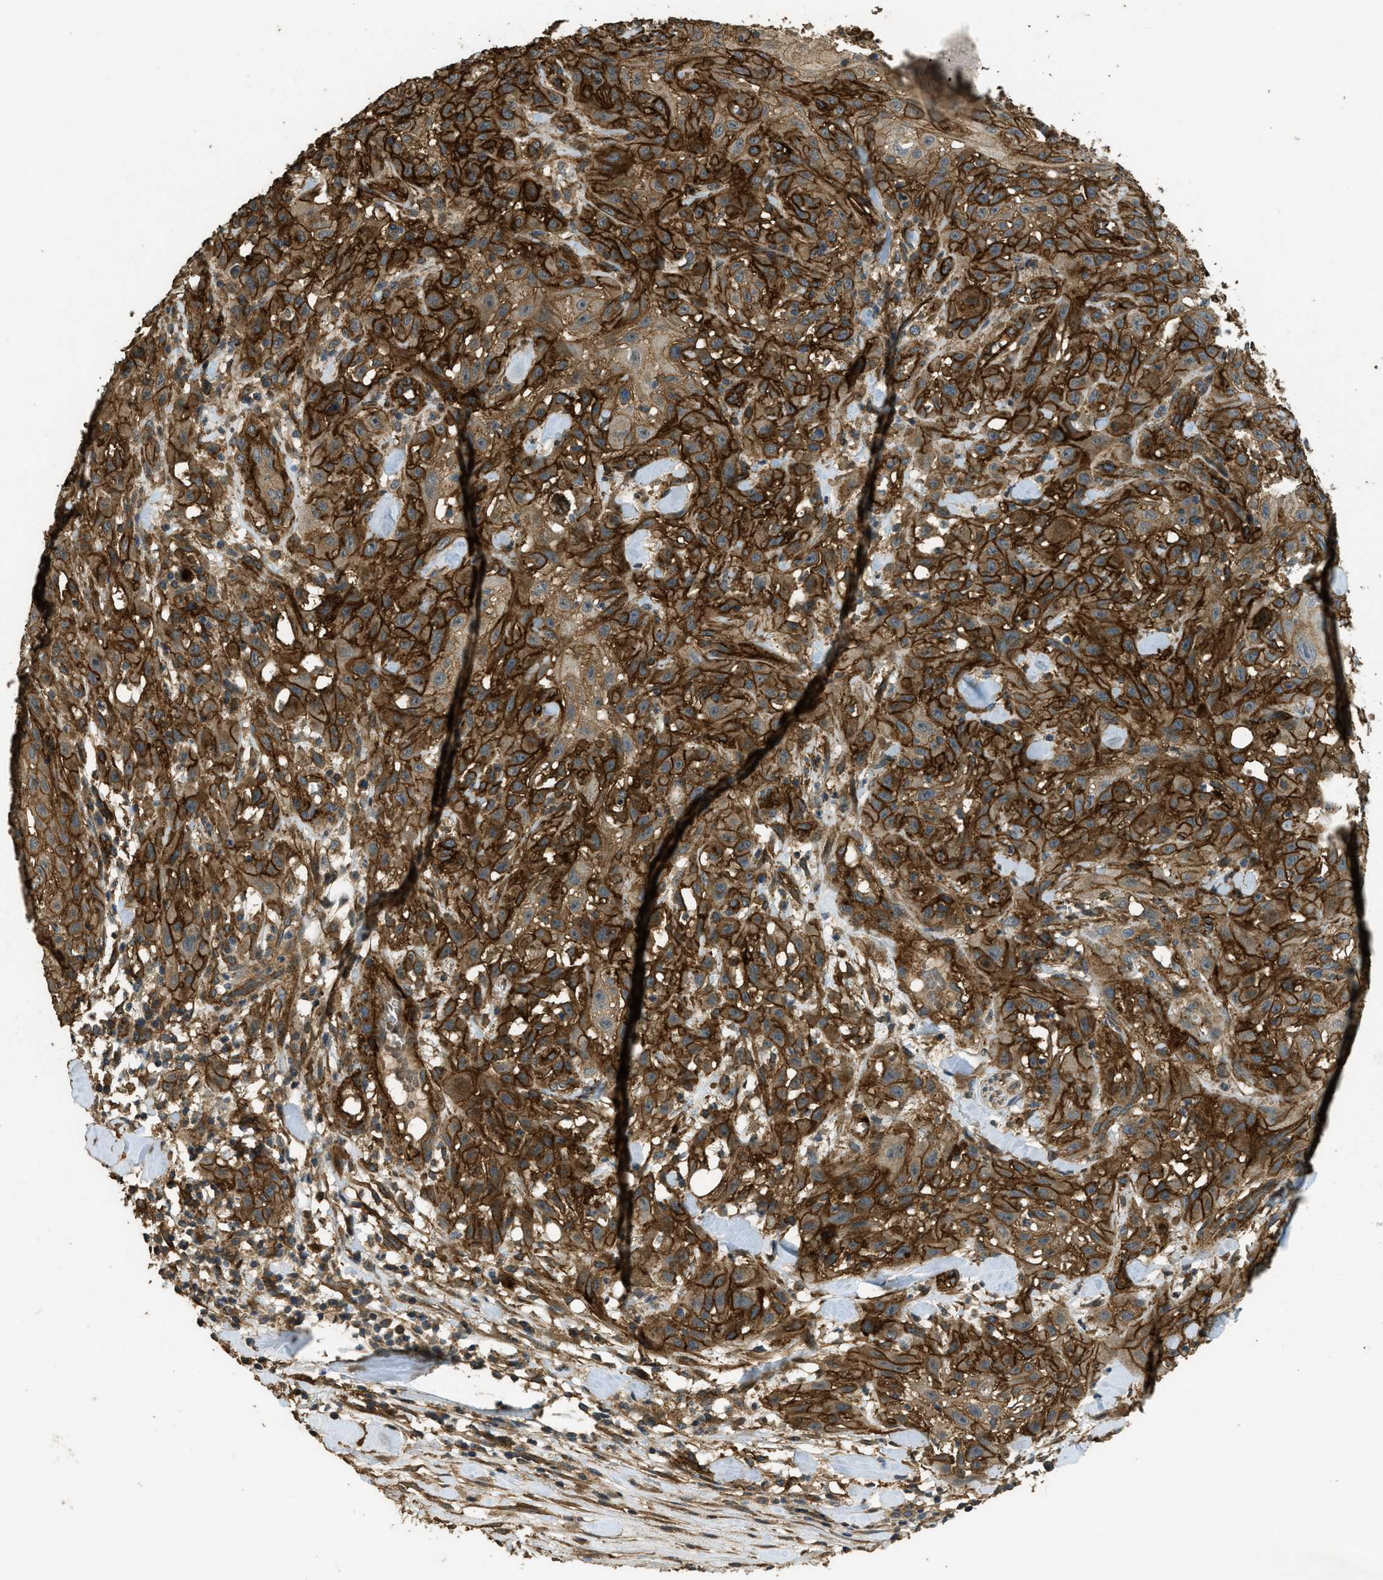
{"staining": {"intensity": "strong", "quantity": ">75%", "location": "cytoplasmic/membranous"}, "tissue": "skin cancer", "cell_type": "Tumor cells", "image_type": "cancer", "snomed": [{"axis": "morphology", "description": "Squamous cell carcinoma, NOS"}, {"axis": "topography", "description": "Skin"}], "caption": "Protein analysis of skin squamous cell carcinoma tissue demonstrates strong cytoplasmic/membranous expression in about >75% of tumor cells. (DAB IHC, brown staining for protein, blue staining for nuclei).", "gene": "CD276", "patient": {"sex": "male", "age": 75}}